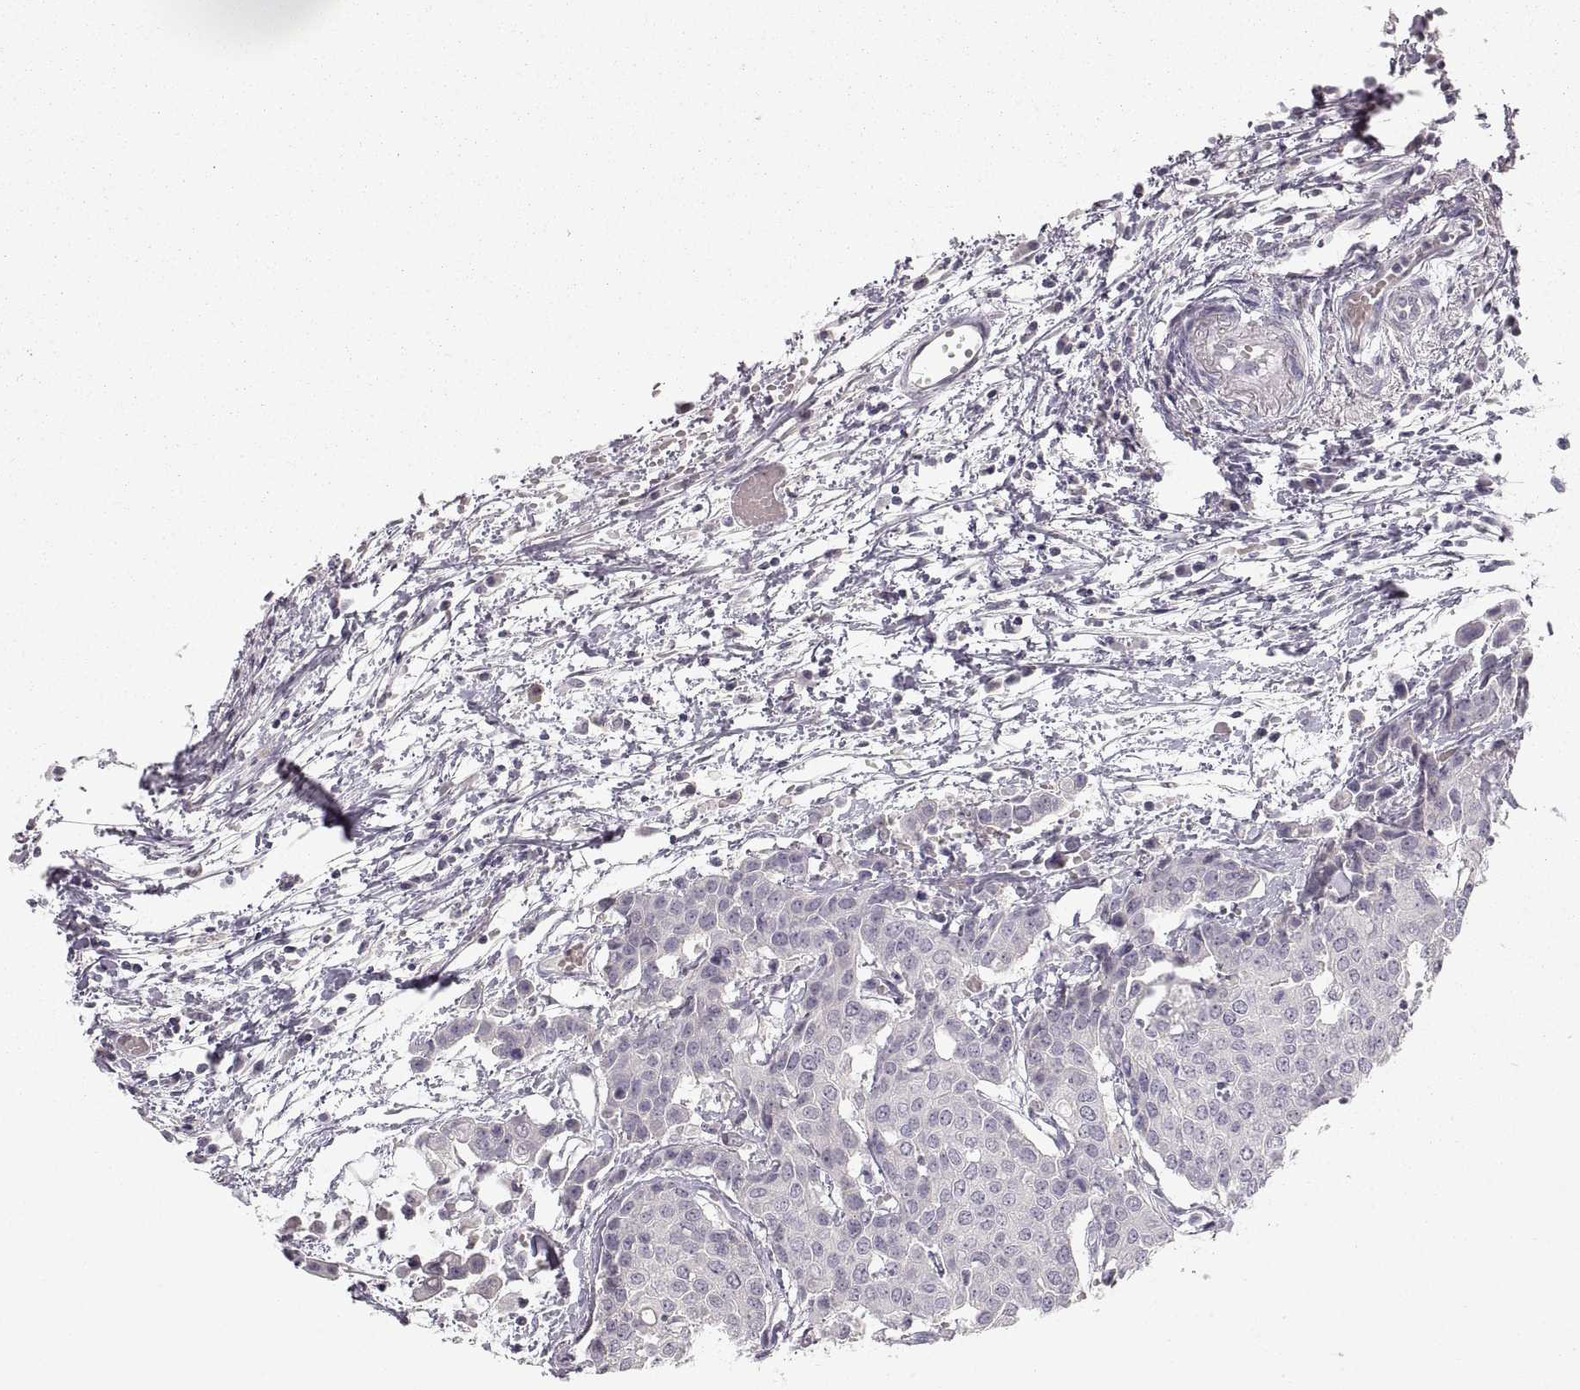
{"staining": {"intensity": "negative", "quantity": "none", "location": "none"}, "tissue": "carcinoid", "cell_type": "Tumor cells", "image_type": "cancer", "snomed": [{"axis": "morphology", "description": "Carcinoid, malignant, NOS"}, {"axis": "topography", "description": "Colon"}], "caption": "A high-resolution image shows immunohistochemistry staining of malignant carcinoid, which exhibits no significant positivity in tumor cells.", "gene": "PCSK2", "patient": {"sex": "male", "age": 81}}